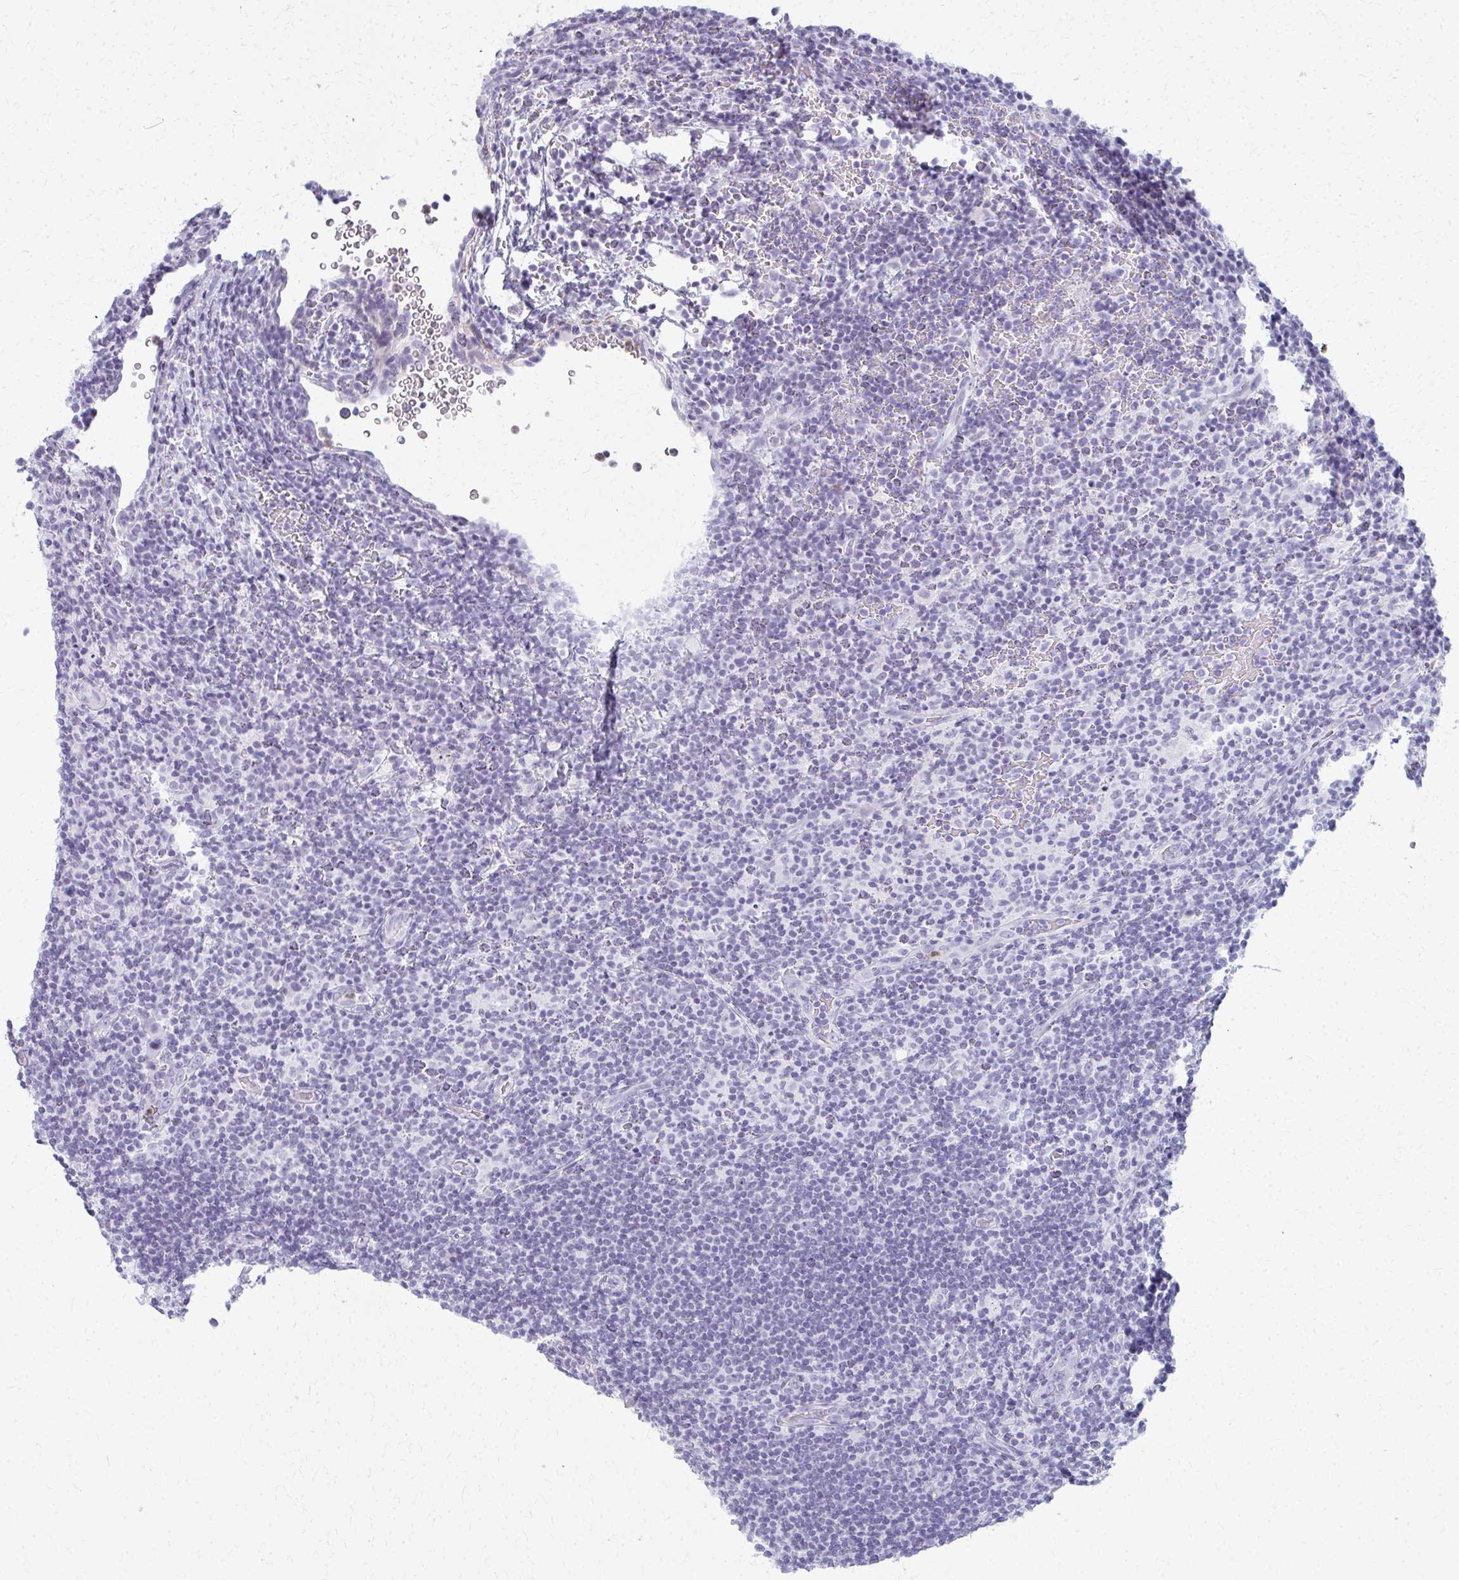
{"staining": {"intensity": "negative", "quantity": "none", "location": "none"}, "tissue": "lymphoma", "cell_type": "Tumor cells", "image_type": "cancer", "snomed": [{"axis": "morphology", "description": "Hodgkin's disease, NOS"}, {"axis": "topography", "description": "Lymph node"}], "caption": "Tumor cells show no significant protein staining in lymphoma.", "gene": "CA3", "patient": {"sex": "female", "age": 57}}